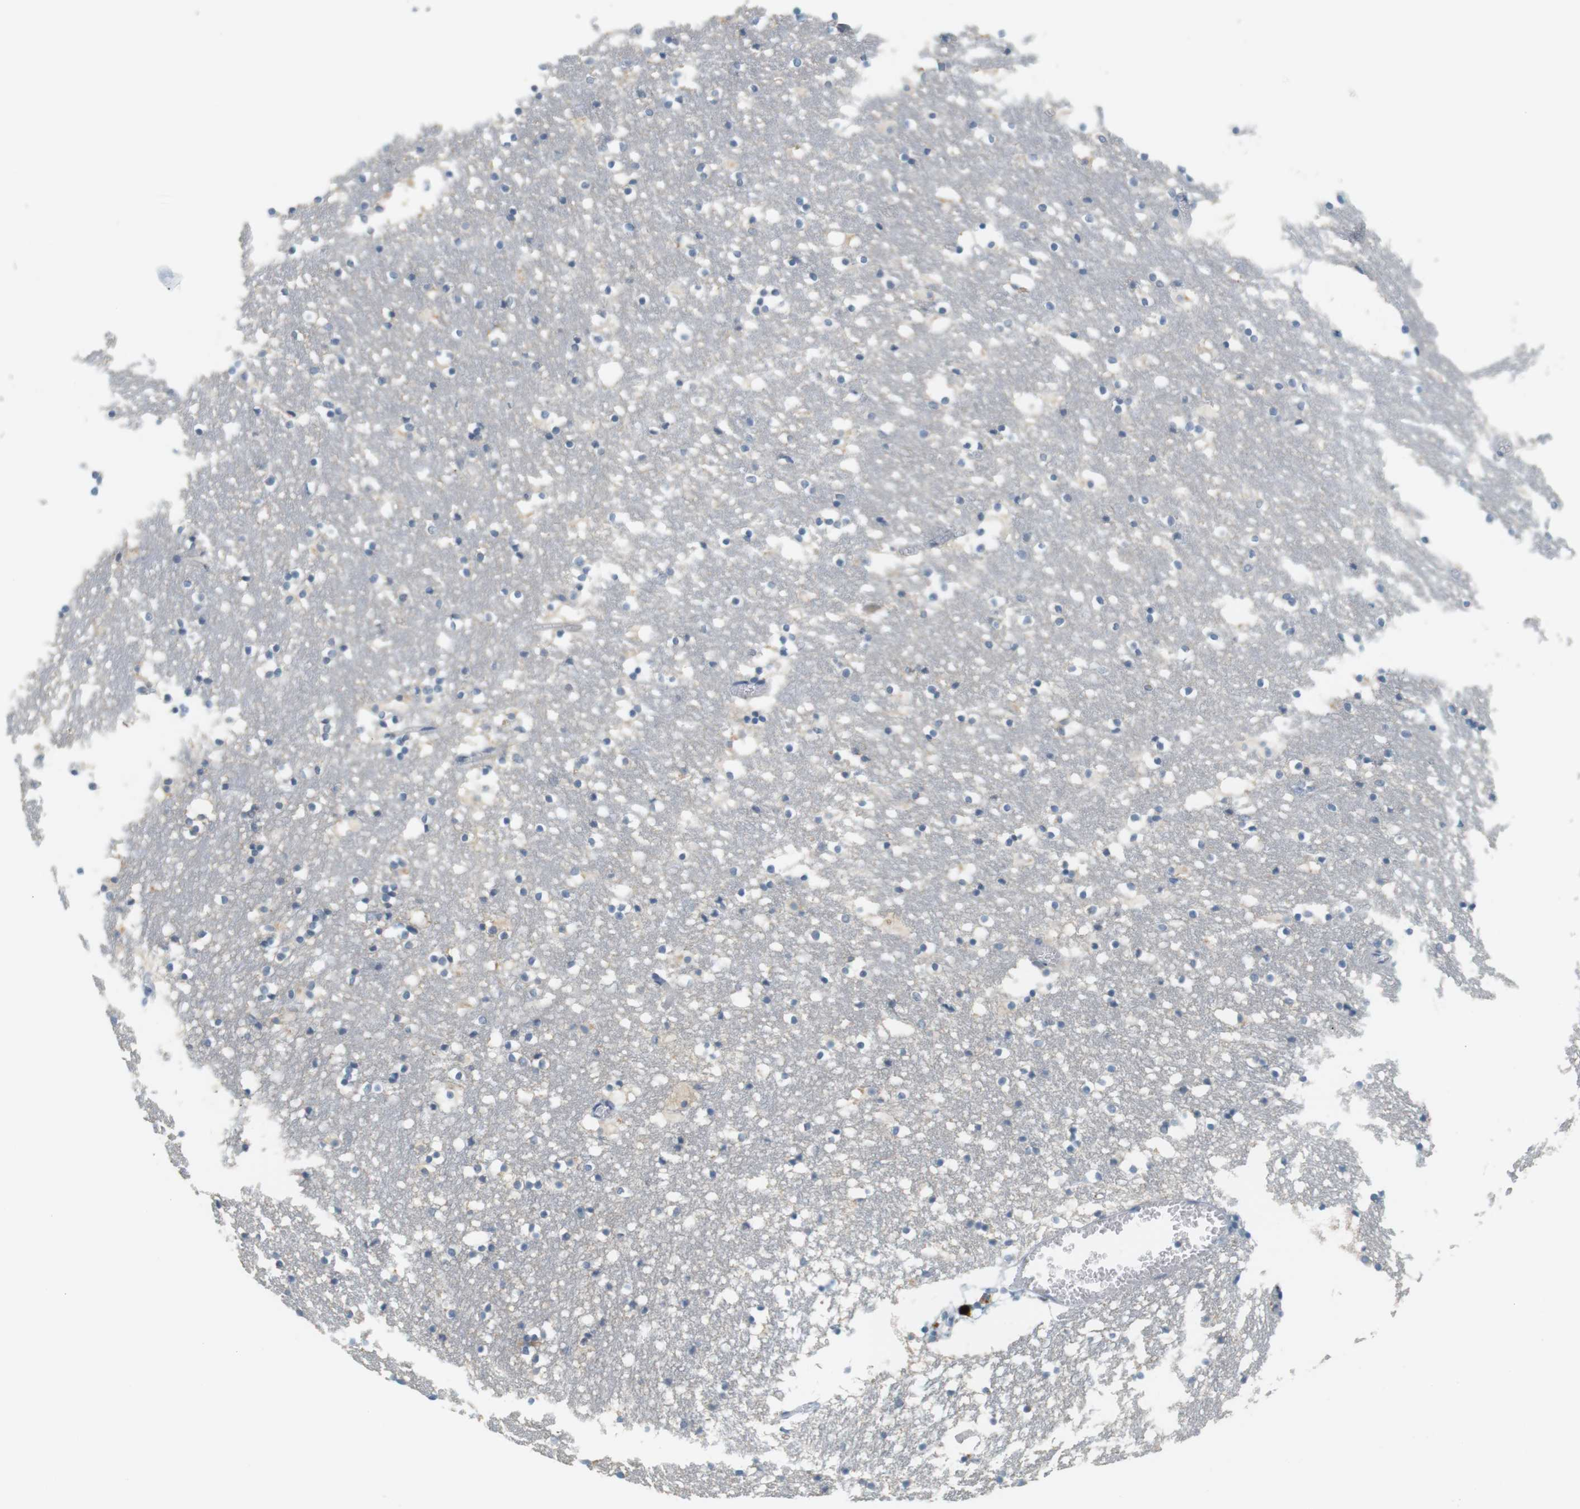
{"staining": {"intensity": "negative", "quantity": "none", "location": "none"}, "tissue": "caudate", "cell_type": "Glial cells", "image_type": "normal", "snomed": [{"axis": "morphology", "description": "Normal tissue, NOS"}, {"axis": "topography", "description": "Lateral ventricle wall"}], "caption": "Image shows no significant protein positivity in glial cells of normal caudate. (Brightfield microscopy of DAB (3,3'-diaminobenzidine) IHC at high magnification).", "gene": "CREB3L2", "patient": {"sex": "male", "age": 45}}